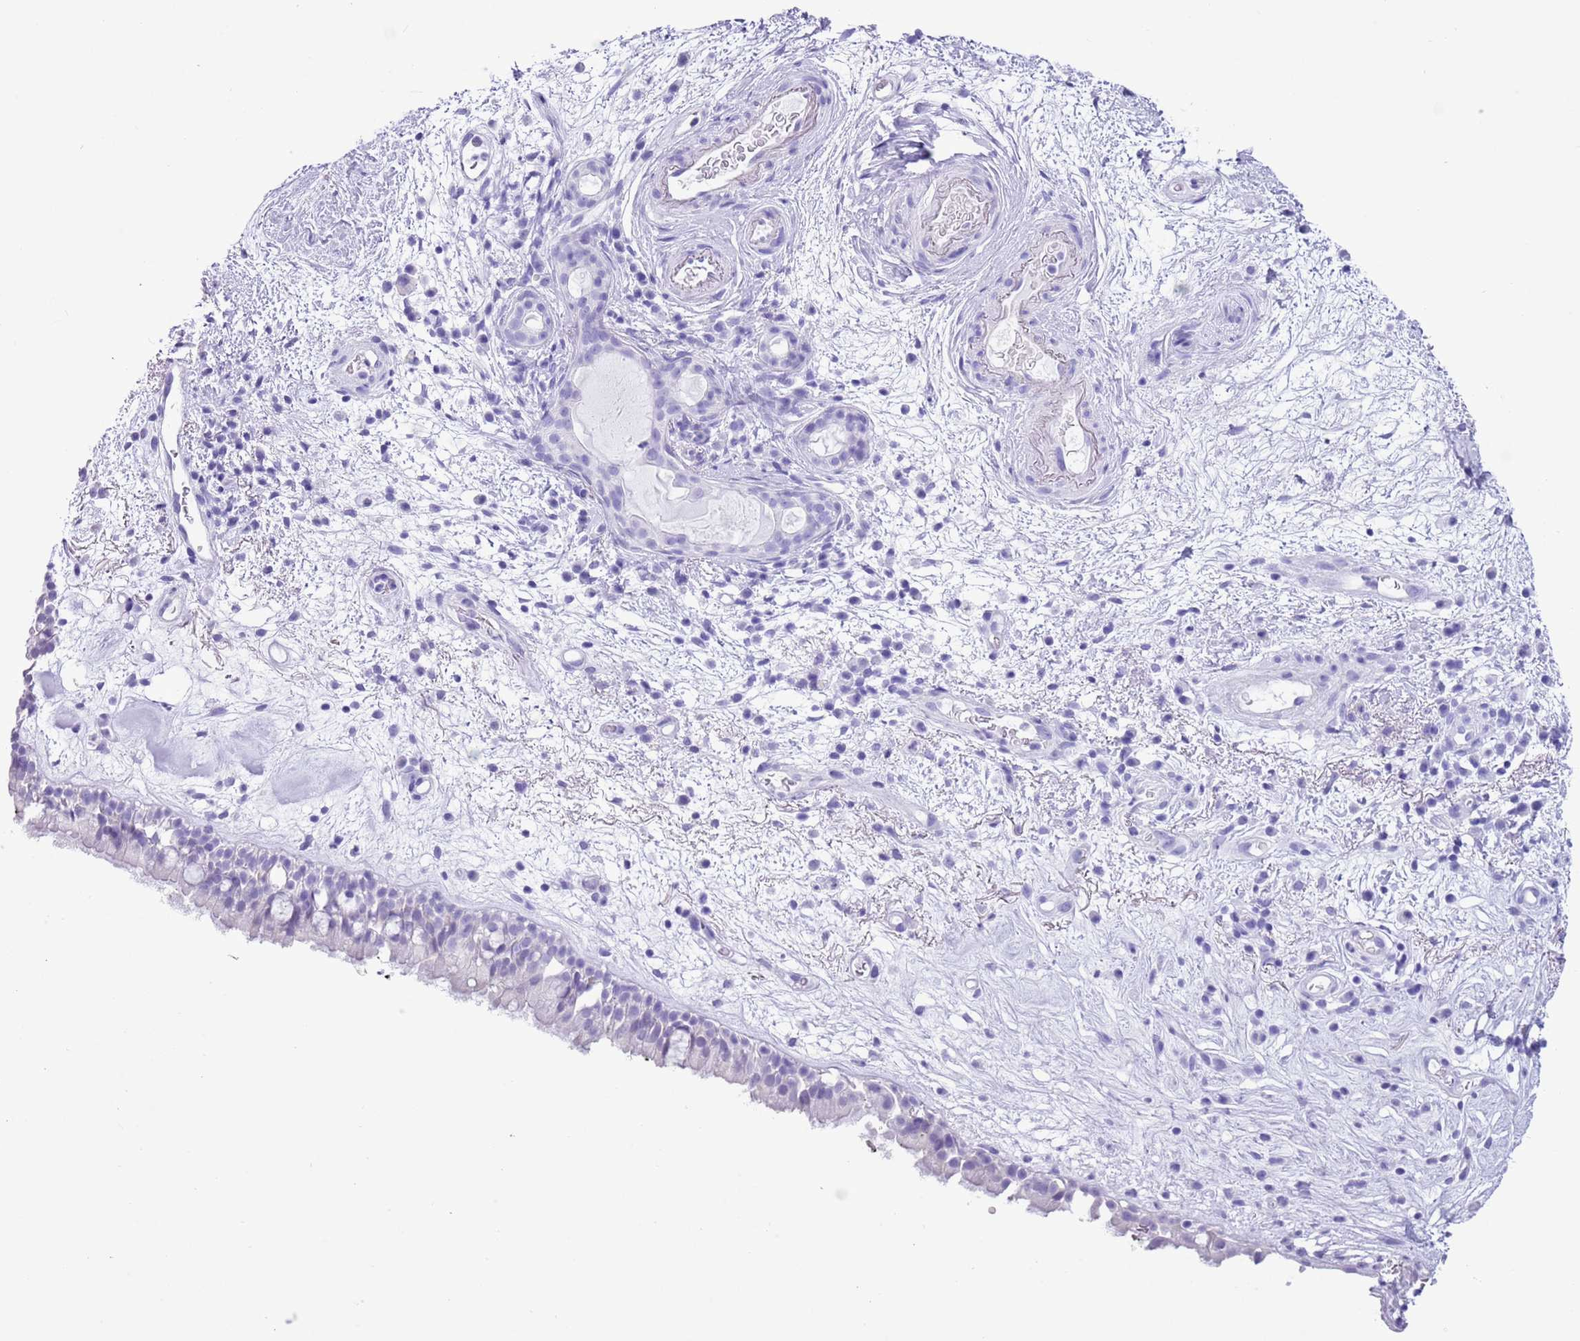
{"staining": {"intensity": "negative", "quantity": "none", "location": "none"}, "tissue": "nasopharynx", "cell_type": "Respiratory epithelial cells", "image_type": "normal", "snomed": [{"axis": "morphology", "description": "Normal tissue, NOS"}, {"axis": "morphology", "description": "Squamous cell carcinoma, NOS"}, {"axis": "topography", "description": "Nasopharynx"}, {"axis": "topography", "description": "Head-Neck"}], "caption": "Micrograph shows no significant protein positivity in respiratory epithelial cells of benign nasopharynx. (DAB immunohistochemistry visualized using brightfield microscopy, high magnification).", "gene": "TMEM185A", "patient": {"sex": "male", "age": 85}}